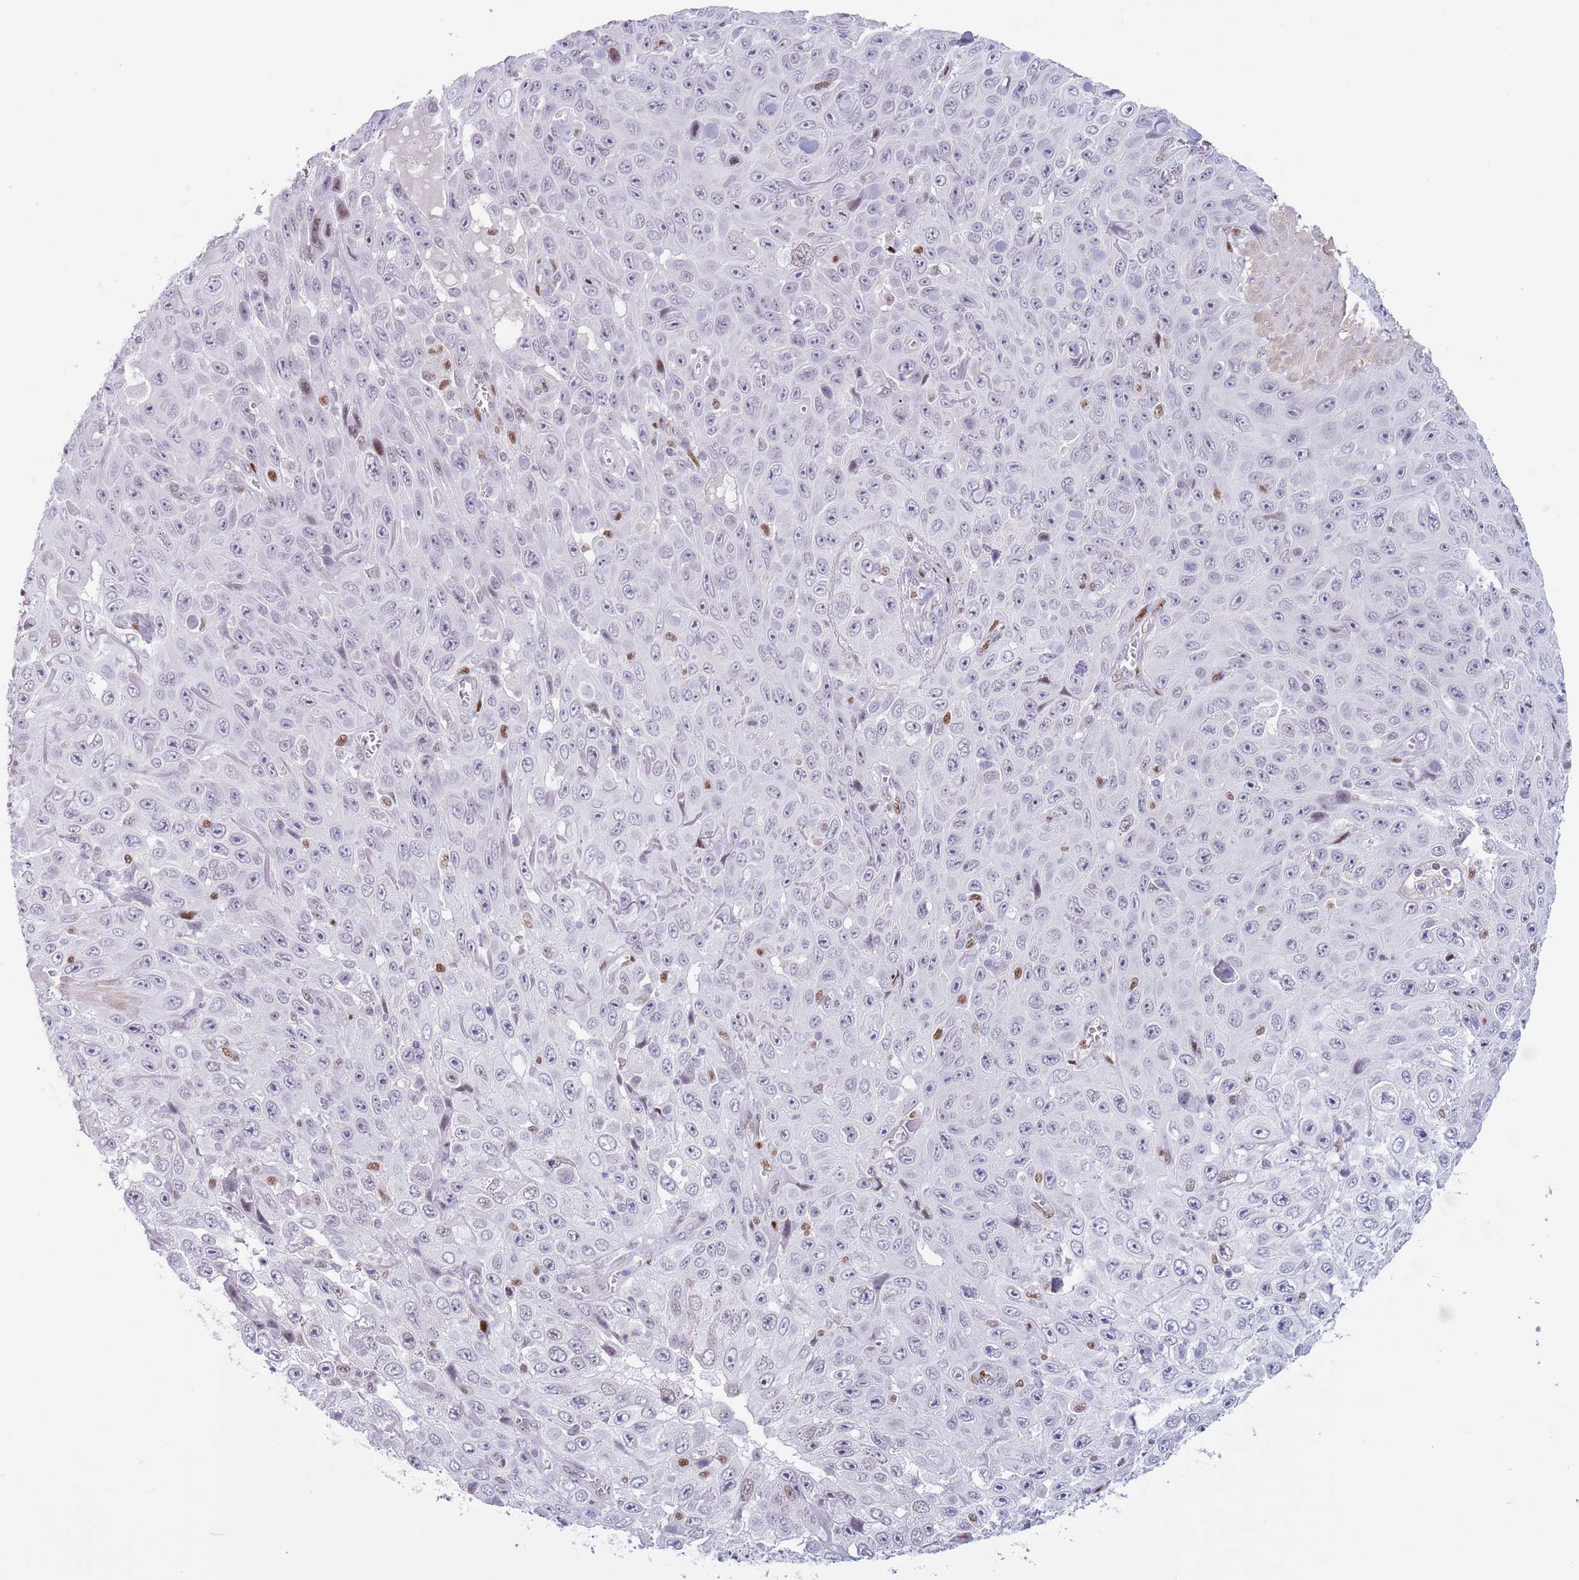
{"staining": {"intensity": "moderate", "quantity": "<25%", "location": "nuclear"}, "tissue": "skin cancer", "cell_type": "Tumor cells", "image_type": "cancer", "snomed": [{"axis": "morphology", "description": "Squamous cell carcinoma, NOS"}, {"axis": "topography", "description": "Skin"}], "caption": "A histopathology image of squamous cell carcinoma (skin) stained for a protein exhibits moderate nuclear brown staining in tumor cells.", "gene": "MFSD10", "patient": {"sex": "male", "age": 82}}